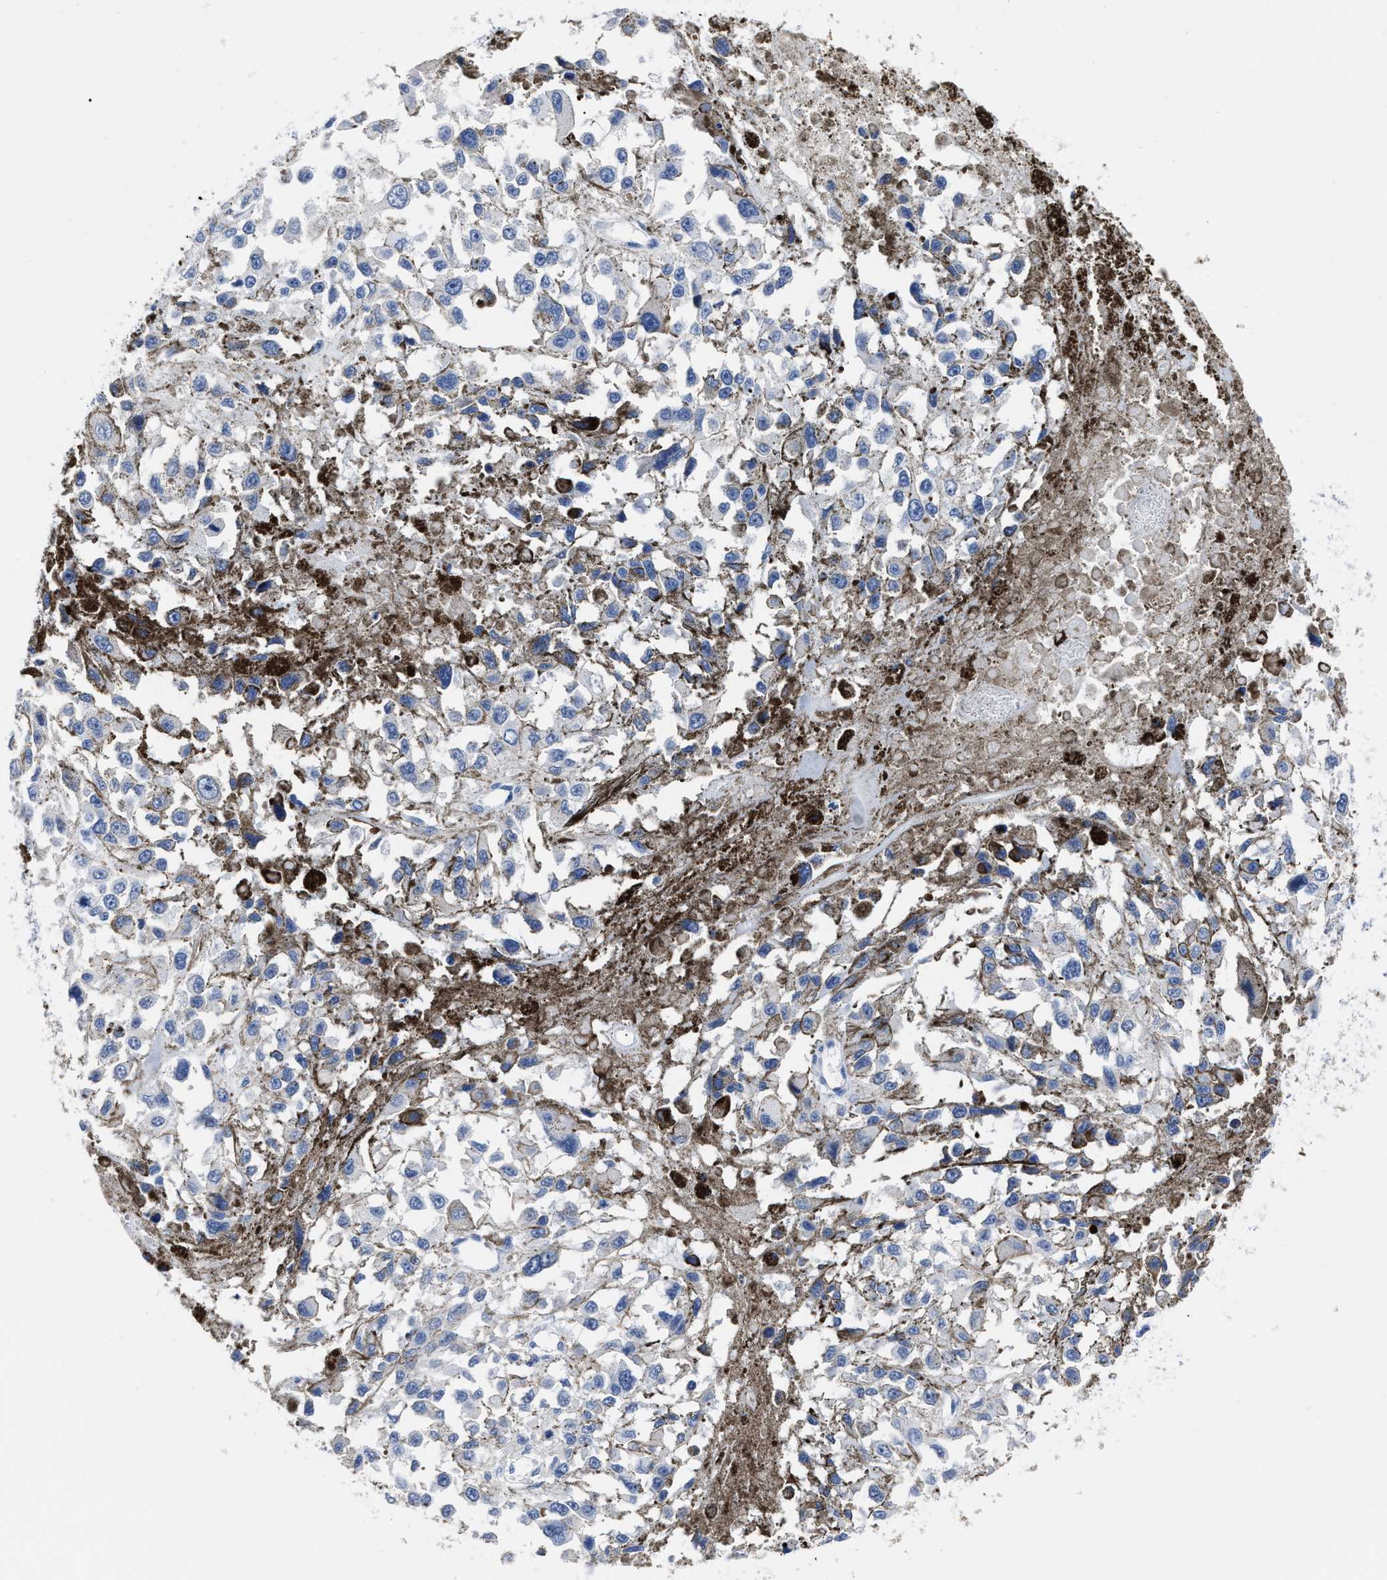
{"staining": {"intensity": "negative", "quantity": "none", "location": "none"}, "tissue": "melanoma", "cell_type": "Tumor cells", "image_type": "cancer", "snomed": [{"axis": "morphology", "description": "Malignant melanoma, Metastatic site"}, {"axis": "topography", "description": "Lymph node"}], "caption": "IHC micrograph of neoplastic tissue: melanoma stained with DAB (3,3'-diaminobenzidine) reveals no significant protein staining in tumor cells.", "gene": "ALPG", "patient": {"sex": "male", "age": 59}}